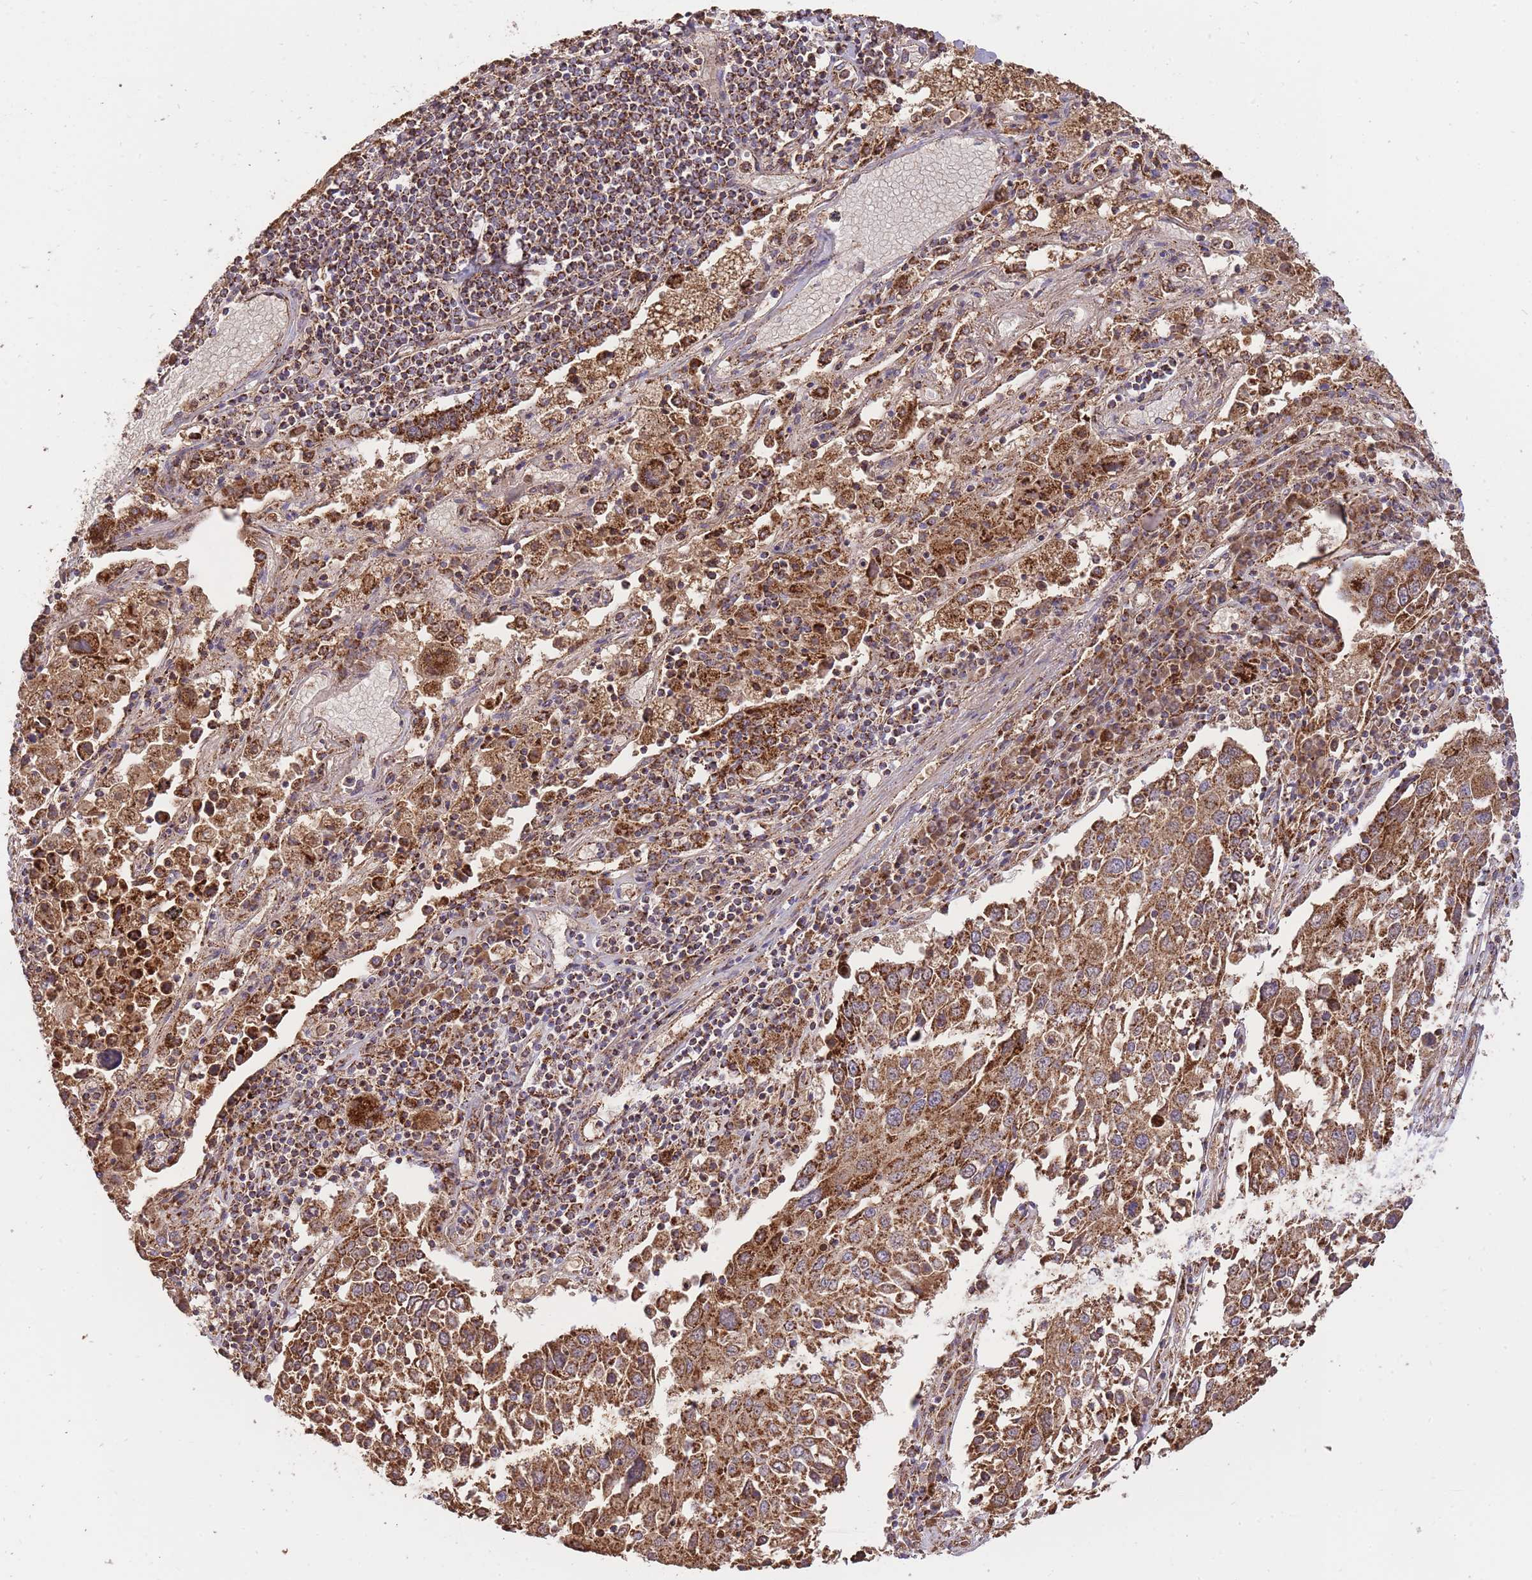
{"staining": {"intensity": "strong", "quantity": ">75%", "location": "cytoplasmic/membranous"}, "tissue": "lung cancer", "cell_type": "Tumor cells", "image_type": "cancer", "snomed": [{"axis": "morphology", "description": "Squamous cell carcinoma, NOS"}, {"axis": "topography", "description": "Lung"}], "caption": "There is high levels of strong cytoplasmic/membranous expression in tumor cells of lung squamous cell carcinoma, as demonstrated by immunohistochemical staining (brown color).", "gene": "PREP", "patient": {"sex": "male", "age": 65}}